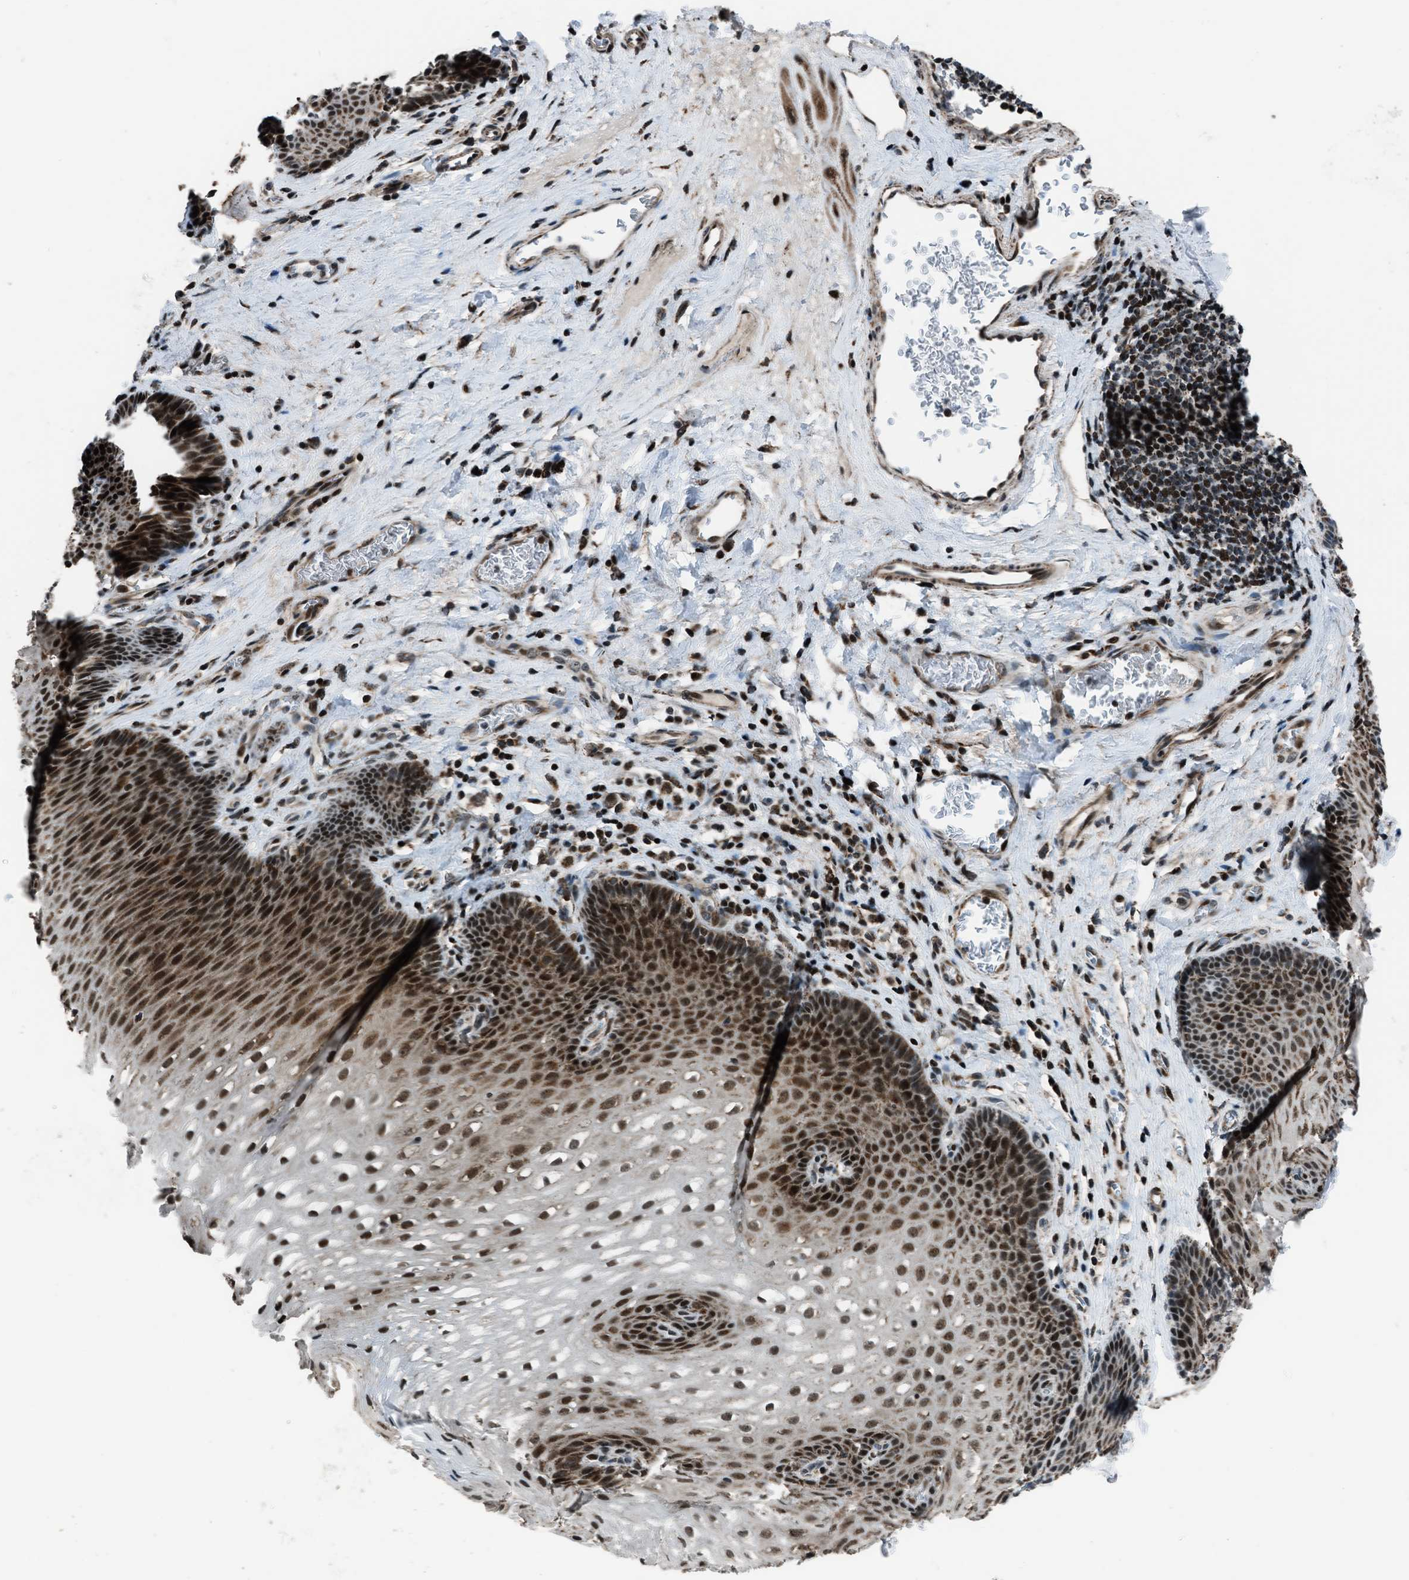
{"staining": {"intensity": "moderate", "quantity": ">75%", "location": "cytoplasmic/membranous,nuclear"}, "tissue": "esophagus", "cell_type": "Squamous epithelial cells", "image_type": "normal", "snomed": [{"axis": "morphology", "description": "Normal tissue, NOS"}, {"axis": "topography", "description": "Esophagus"}], "caption": "A photomicrograph of esophagus stained for a protein displays moderate cytoplasmic/membranous,nuclear brown staining in squamous epithelial cells.", "gene": "MORC3", "patient": {"sex": "male", "age": 48}}